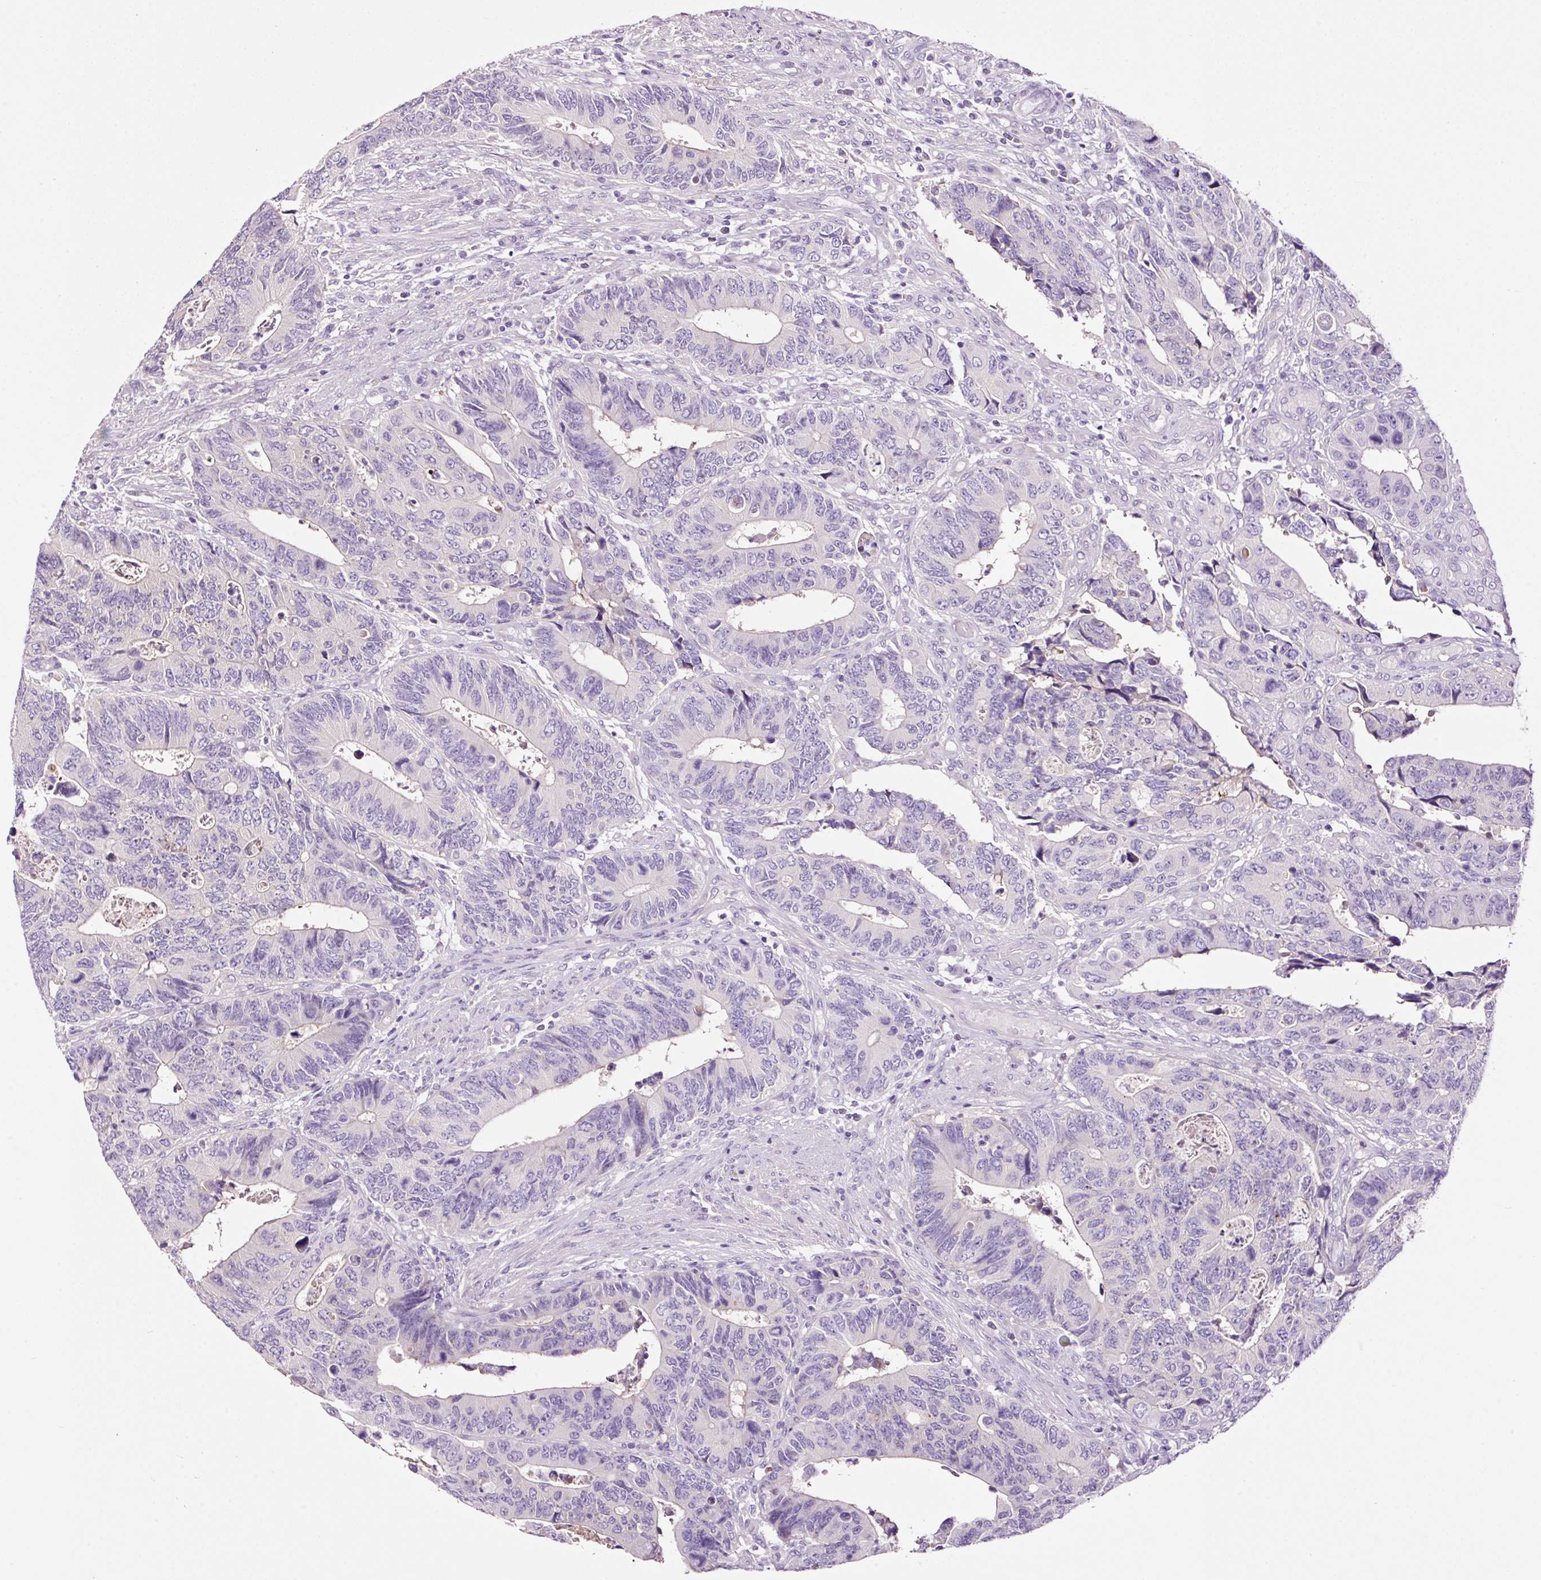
{"staining": {"intensity": "negative", "quantity": "none", "location": "none"}, "tissue": "colorectal cancer", "cell_type": "Tumor cells", "image_type": "cancer", "snomed": [{"axis": "morphology", "description": "Adenocarcinoma, NOS"}, {"axis": "topography", "description": "Colon"}], "caption": "This is an immunohistochemistry (IHC) image of human colorectal cancer. There is no expression in tumor cells.", "gene": "PAM", "patient": {"sex": "male", "age": 87}}